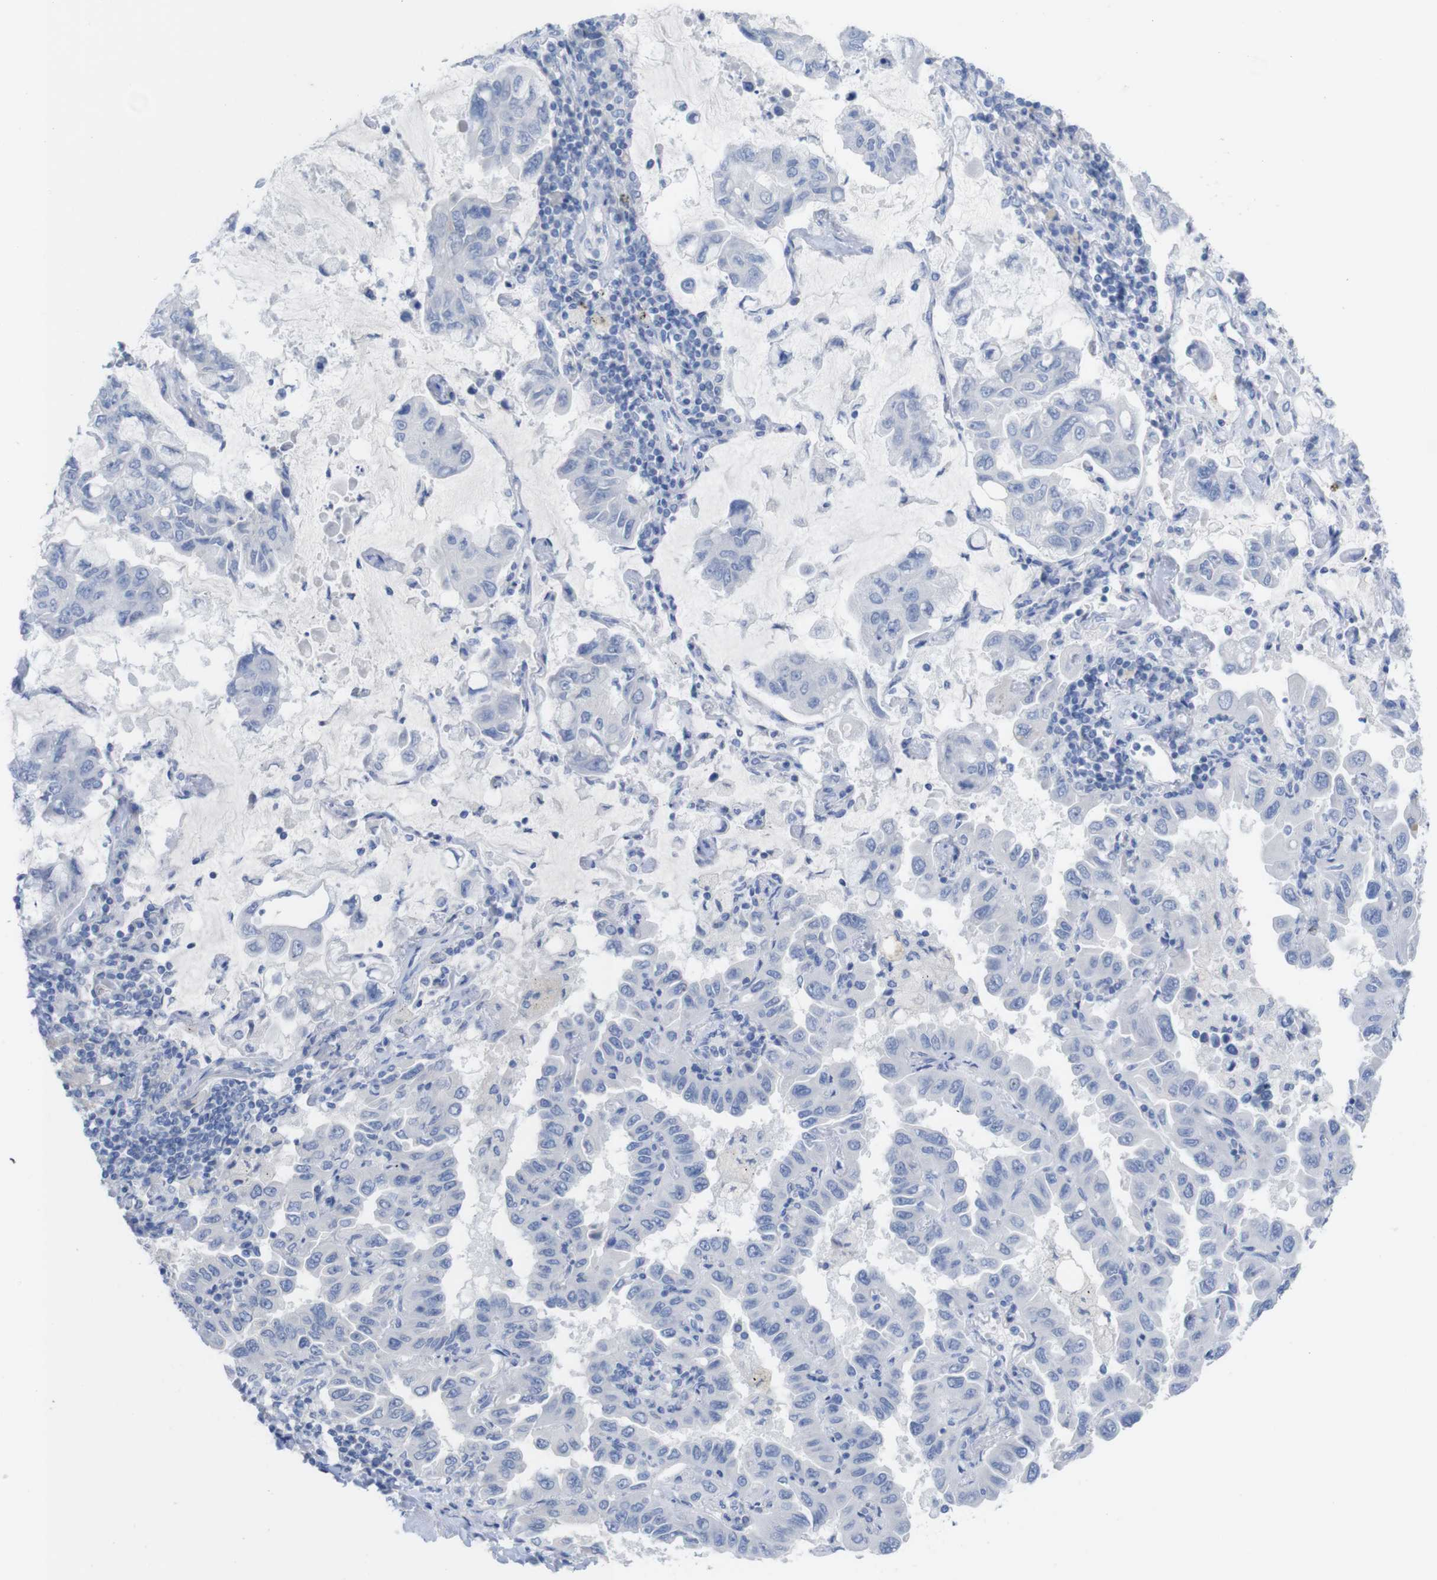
{"staining": {"intensity": "negative", "quantity": "none", "location": "none"}, "tissue": "lung cancer", "cell_type": "Tumor cells", "image_type": "cancer", "snomed": [{"axis": "morphology", "description": "Adenocarcinoma, NOS"}, {"axis": "topography", "description": "Lung"}], "caption": "Tumor cells are negative for protein expression in human adenocarcinoma (lung).", "gene": "PNMA1", "patient": {"sex": "male", "age": 64}}